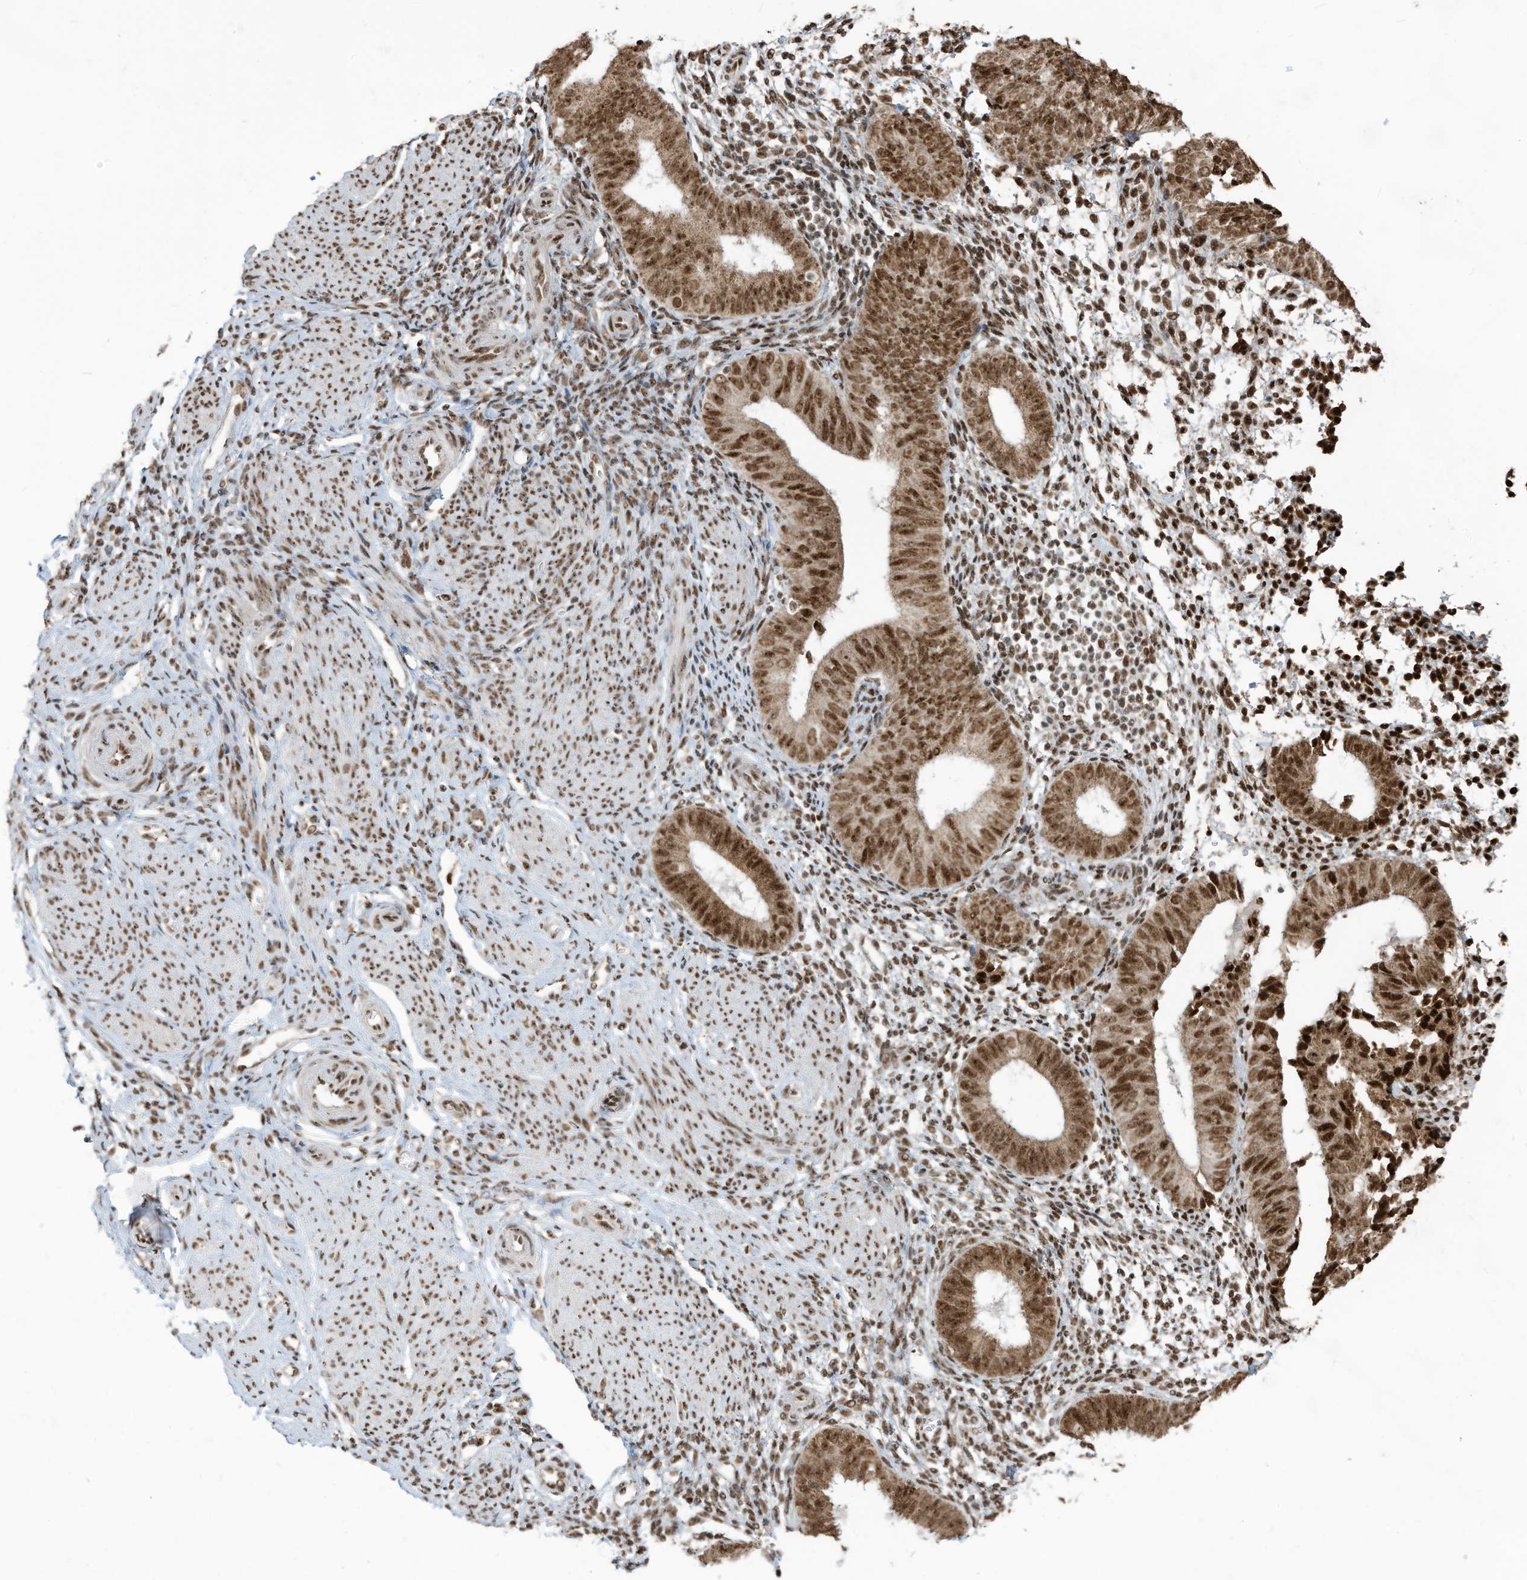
{"staining": {"intensity": "strong", "quantity": ">75%", "location": "nuclear"}, "tissue": "endometrium", "cell_type": "Cells in endometrial stroma", "image_type": "normal", "snomed": [{"axis": "morphology", "description": "Normal tissue, NOS"}, {"axis": "topography", "description": "Uterus"}, {"axis": "topography", "description": "Endometrium"}], "caption": "The photomicrograph reveals a brown stain indicating the presence of a protein in the nuclear of cells in endometrial stroma in endometrium. (DAB (3,3'-diaminobenzidine) IHC, brown staining for protein, blue staining for nuclei).", "gene": "LBH", "patient": {"sex": "female", "age": 48}}